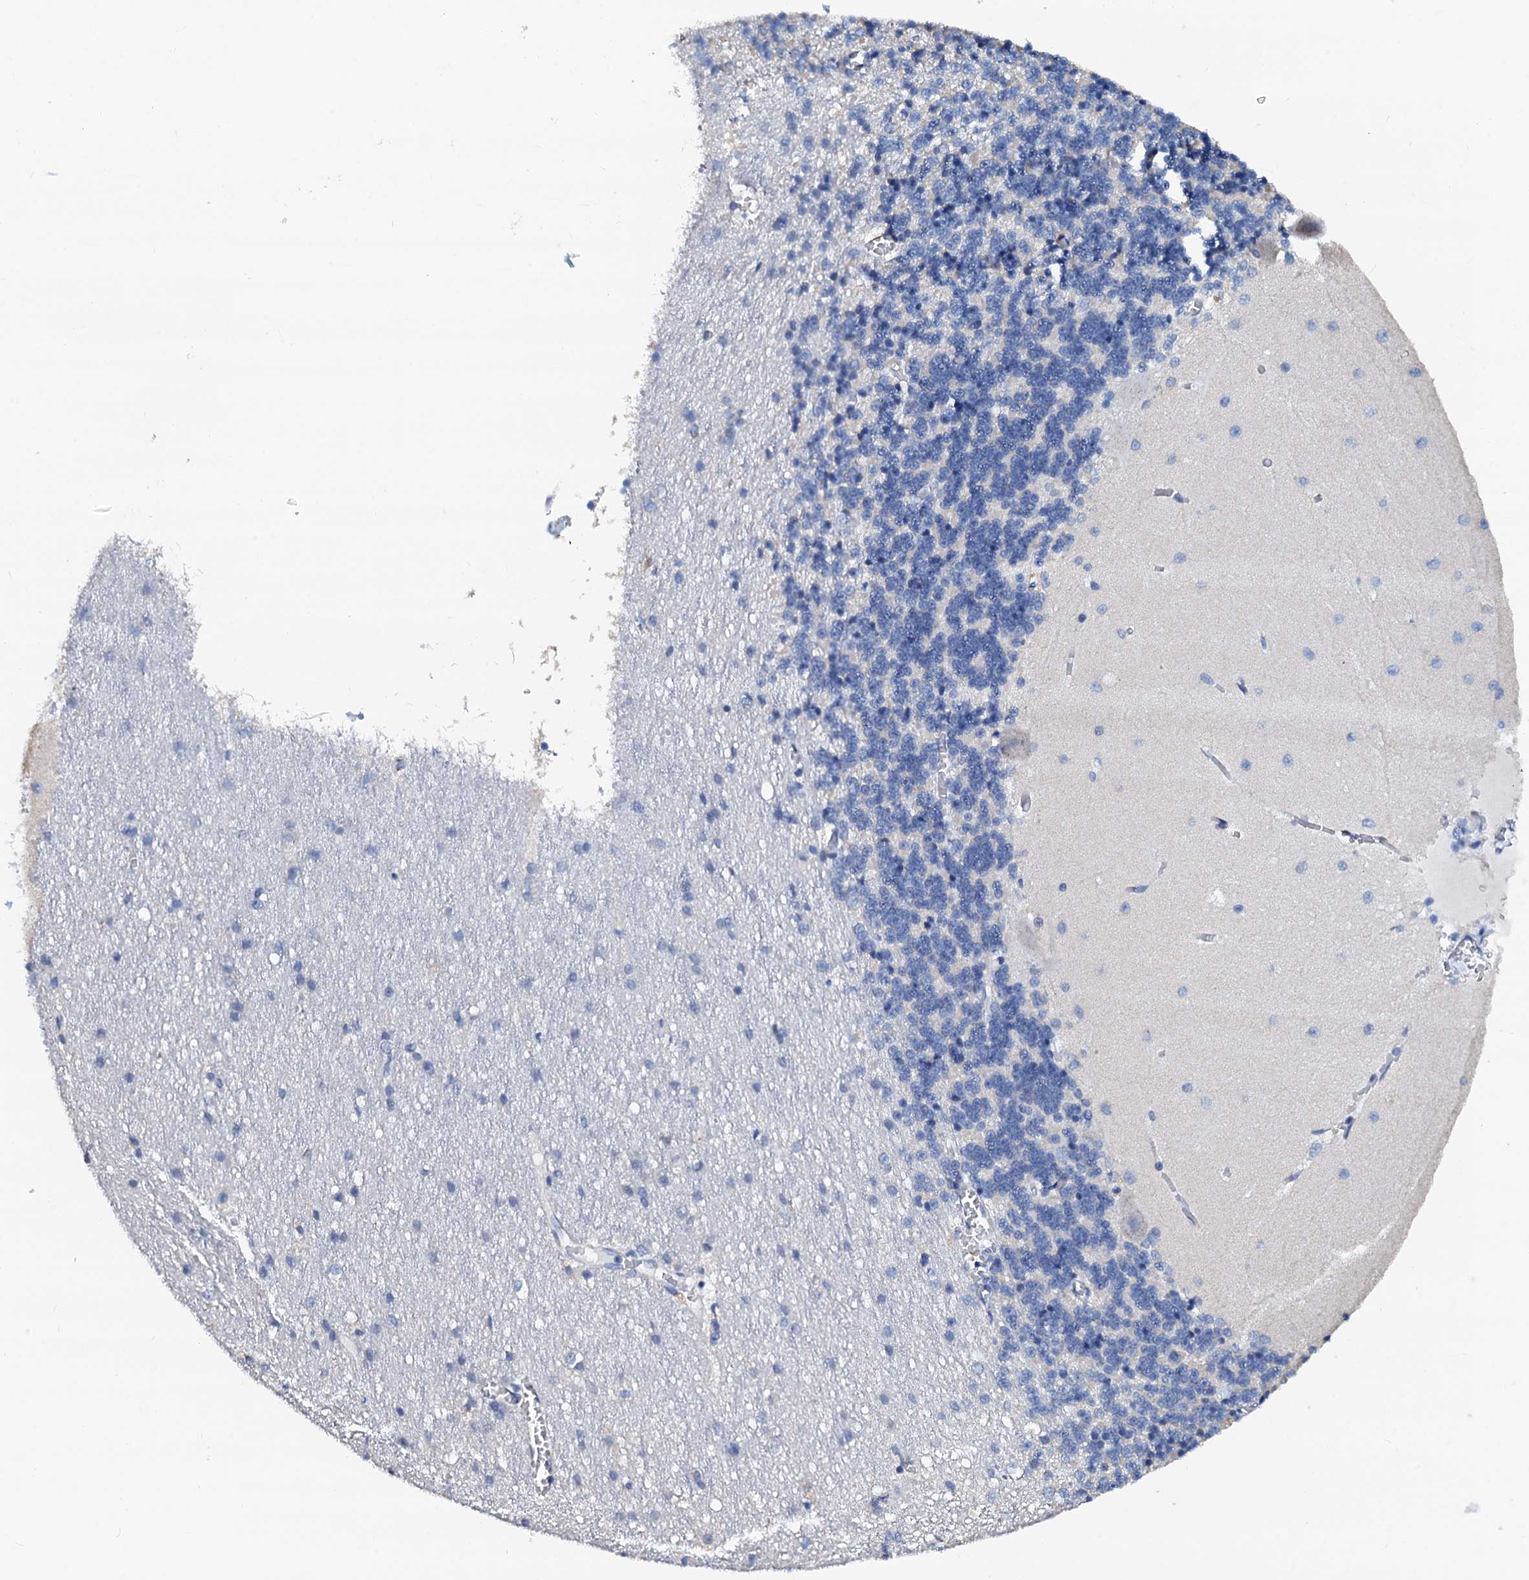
{"staining": {"intensity": "negative", "quantity": "none", "location": "none"}, "tissue": "cerebellum", "cell_type": "Cells in granular layer", "image_type": "normal", "snomed": [{"axis": "morphology", "description": "Normal tissue, NOS"}, {"axis": "topography", "description": "Cerebellum"}], "caption": "Immunohistochemistry histopathology image of benign cerebellum: human cerebellum stained with DAB (3,3'-diaminobenzidine) demonstrates no significant protein staining in cells in granular layer. (Immunohistochemistry (ihc), brightfield microscopy, high magnification).", "gene": "AKAP3", "patient": {"sex": "male", "age": 37}}